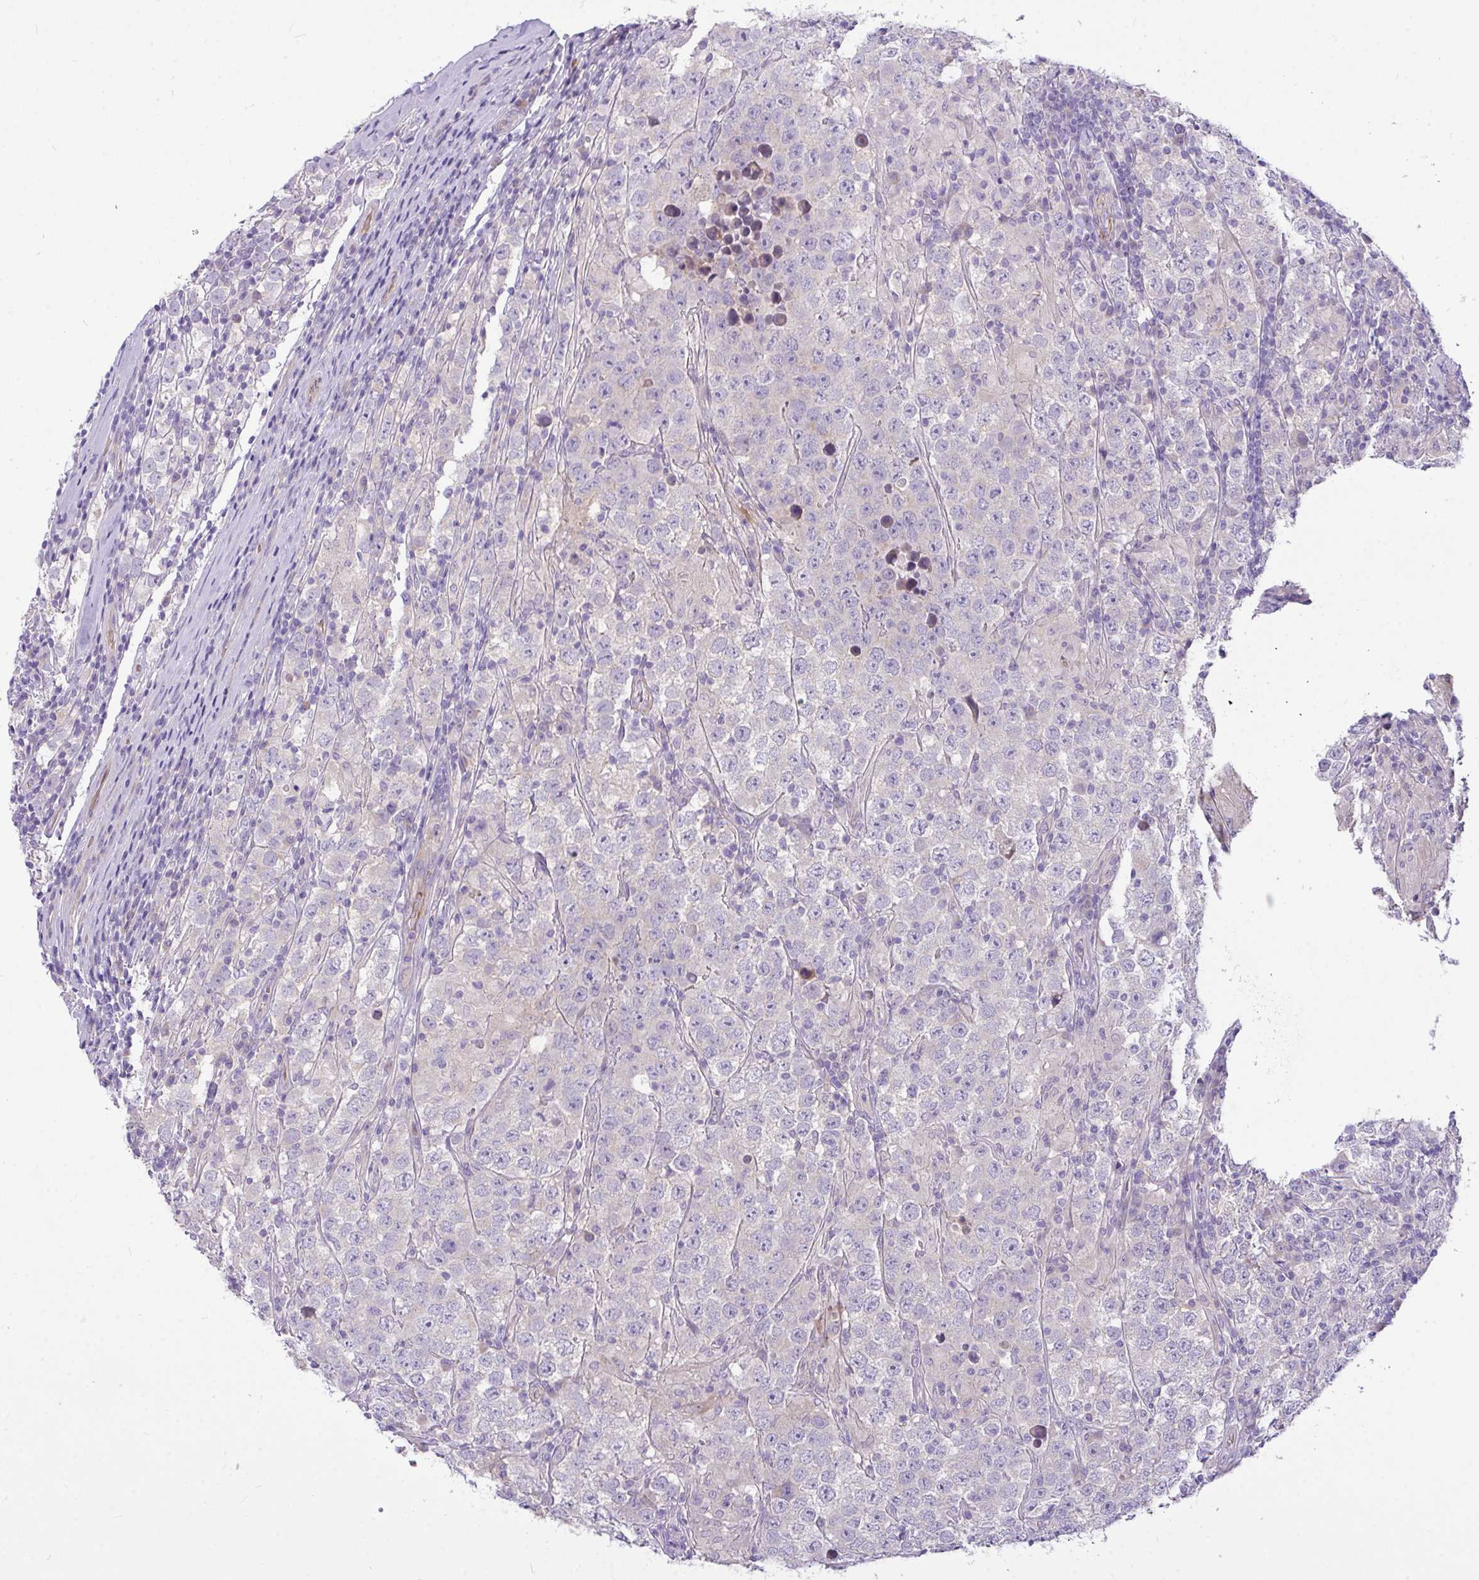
{"staining": {"intensity": "negative", "quantity": "none", "location": "none"}, "tissue": "testis cancer", "cell_type": "Tumor cells", "image_type": "cancer", "snomed": [{"axis": "morphology", "description": "Normal tissue, NOS"}, {"axis": "morphology", "description": "Urothelial carcinoma, High grade"}, {"axis": "morphology", "description": "Seminoma, NOS"}, {"axis": "morphology", "description": "Carcinoma, Embryonal, NOS"}, {"axis": "topography", "description": "Urinary bladder"}, {"axis": "topography", "description": "Testis"}], "caption": "Immunohistochemistry of human testis cancer exhibits no expression in tumor cells.", "gene": "MOCS1", "patient": {"sex": "male", "age": 41}}